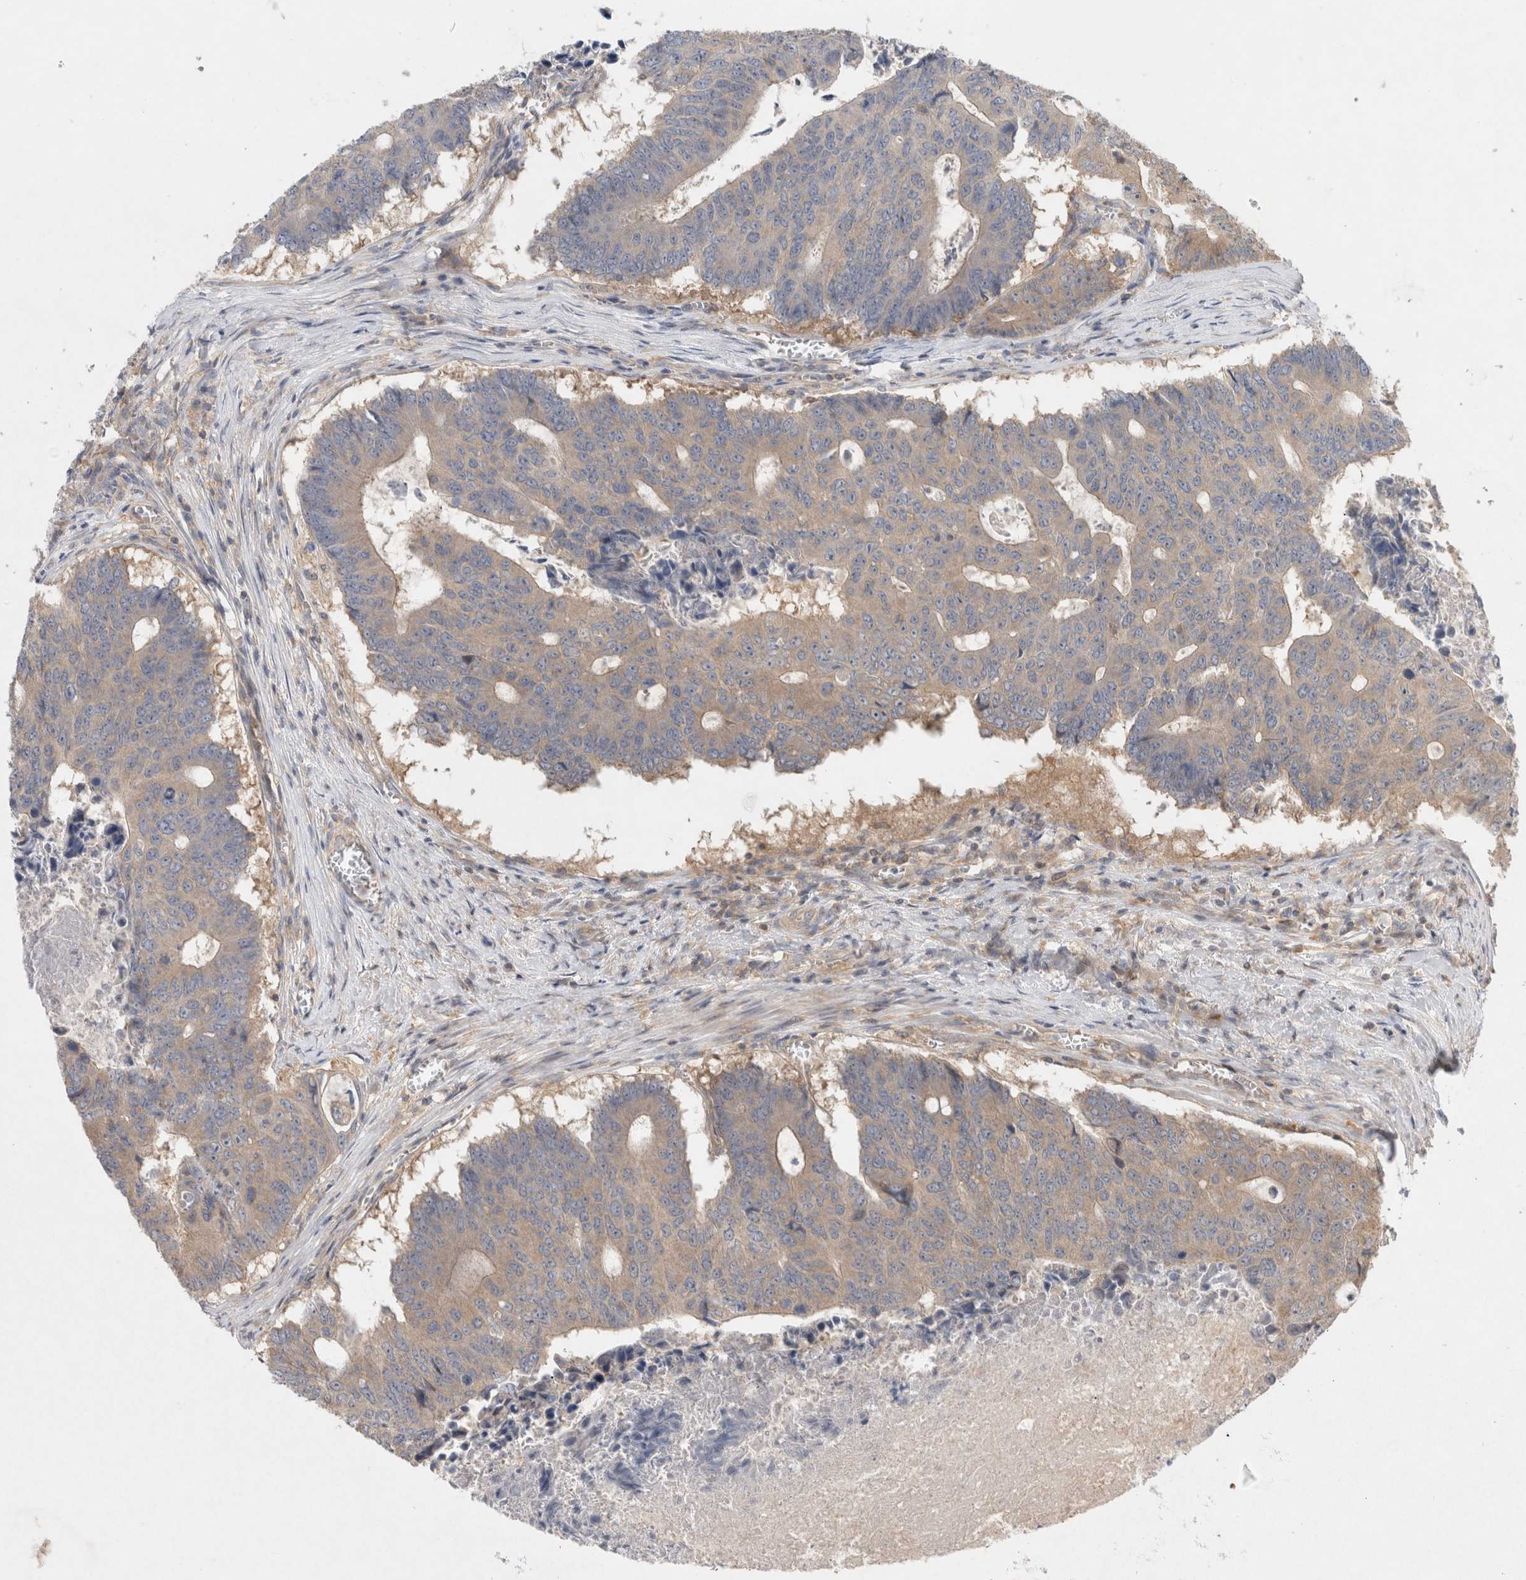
{"staining": {"intensity": "moderate", "quantity": ">75%", "location": "cytoplasmic/membranous"}, "tissue": "colorectal cancer", "cell_type": "Tumor cells", "image_type": "cancer", "snomed": [{"axis": "morphology", "description": "Adenocarcinoma, NOS"}, {"axis": "topography", "description": "Colon"}], "caption": "Colorectal cancer tissue exhibits moderate cytoplasmic/membranous expression in about >75% of tumor cells, visualized by immunohistochemistry.", "gene": "HTT", "patient": {"sex": "male", "age": 87}}